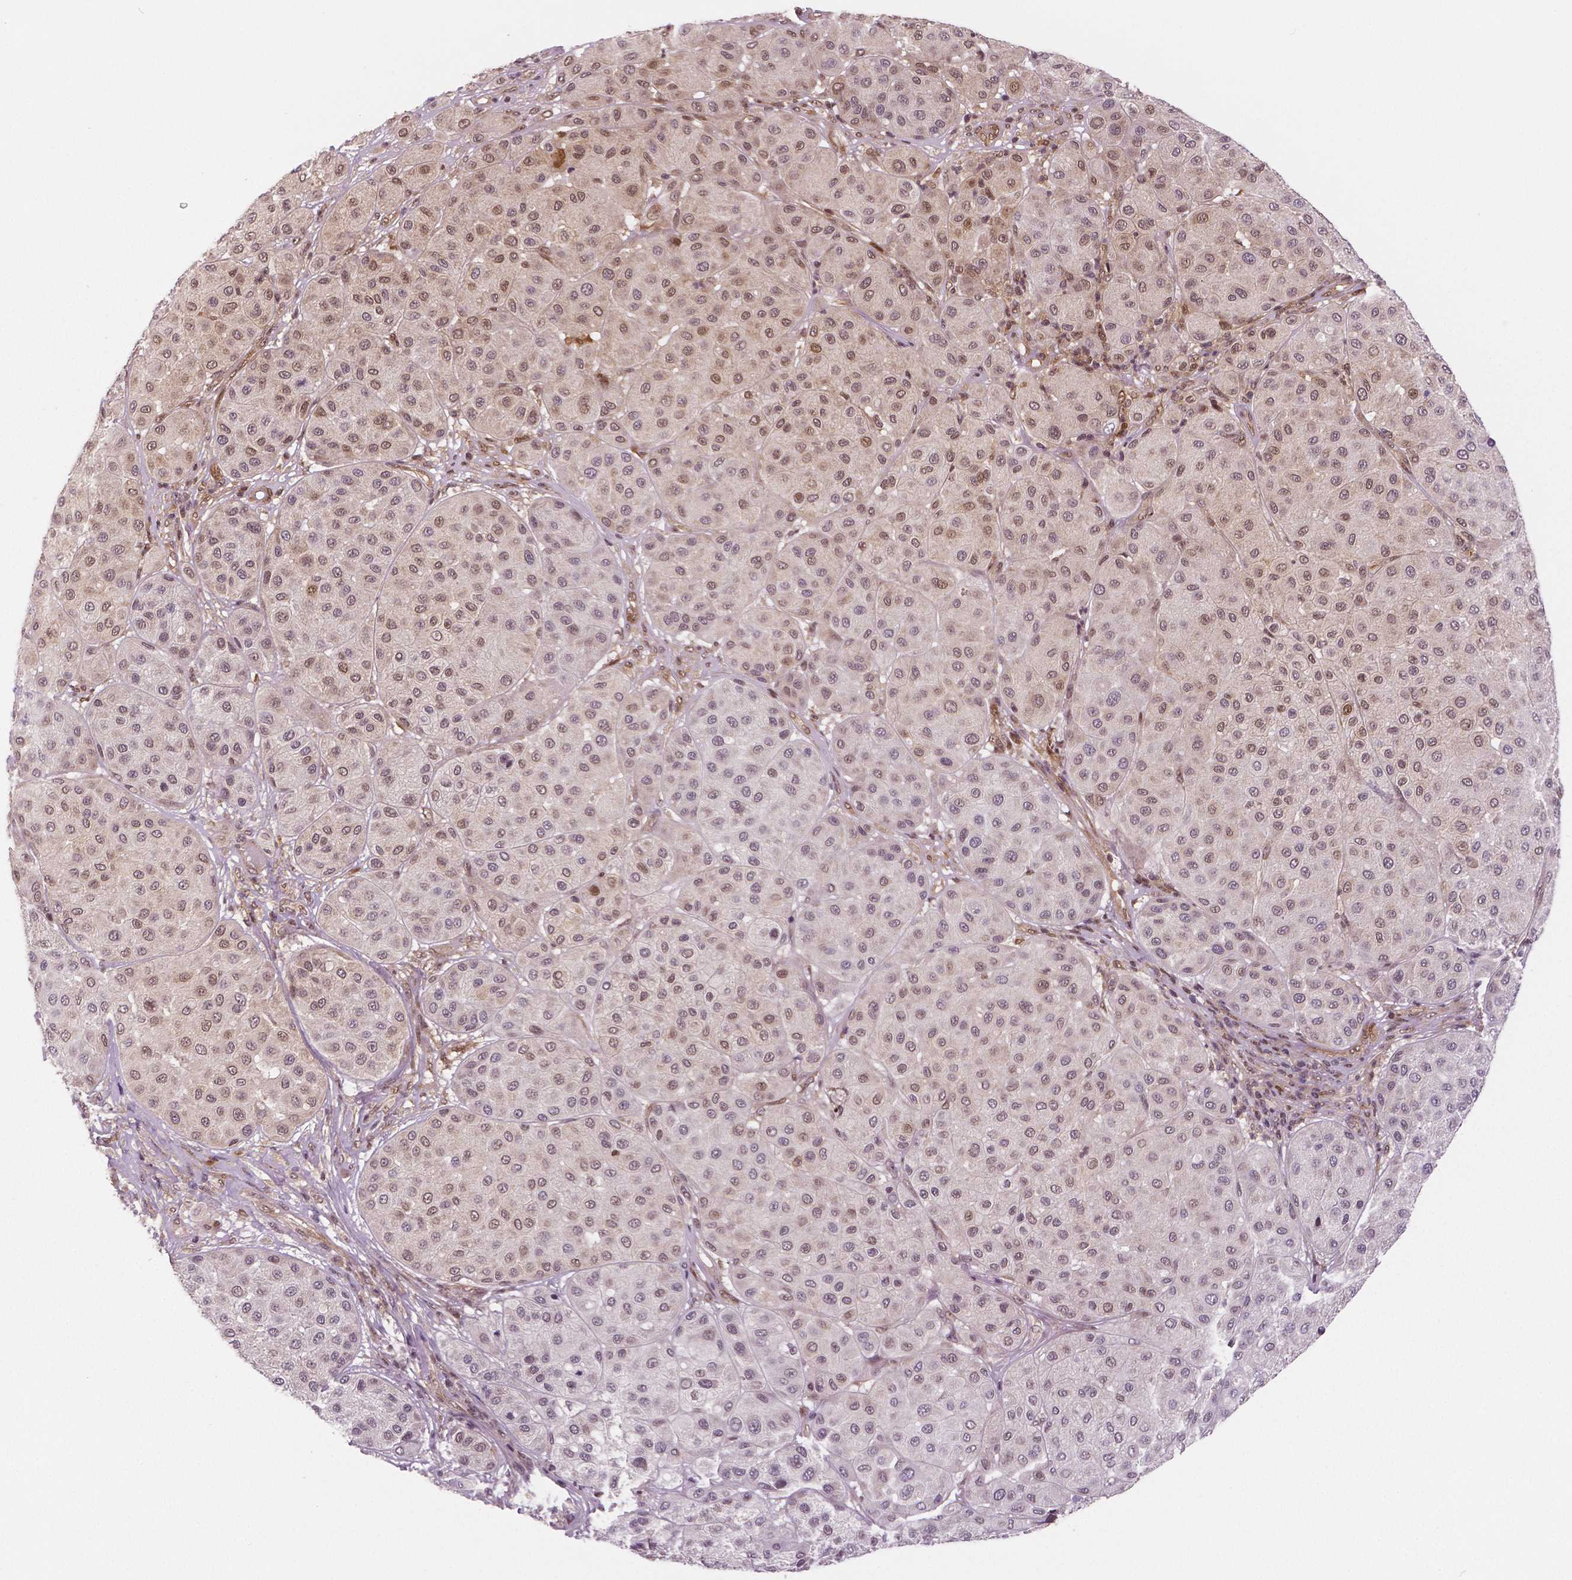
{"staining": {"intensity": "moderate", "quantity": "25%-75%", "location": "cytoplasmic/membranous,nuclear"}, "tissue": "melanoma", "cell_type": "Tumor cells", "image_type": "cancer", "snomed": [{"axis": "morphology", "description": "Malignant melanoma, Metastatic site"}, {"axis": "topography", "description": "Smooth muscle"}], "caption": "Protein expression analysis of malignant melanoma (metastatic site) reveals moderate cytoplasmic/membranous and nuclear staining in about 25%-75% of tumor cells.", "gene": "STAT3", "patient": {"sex": "male", "age": 41}}